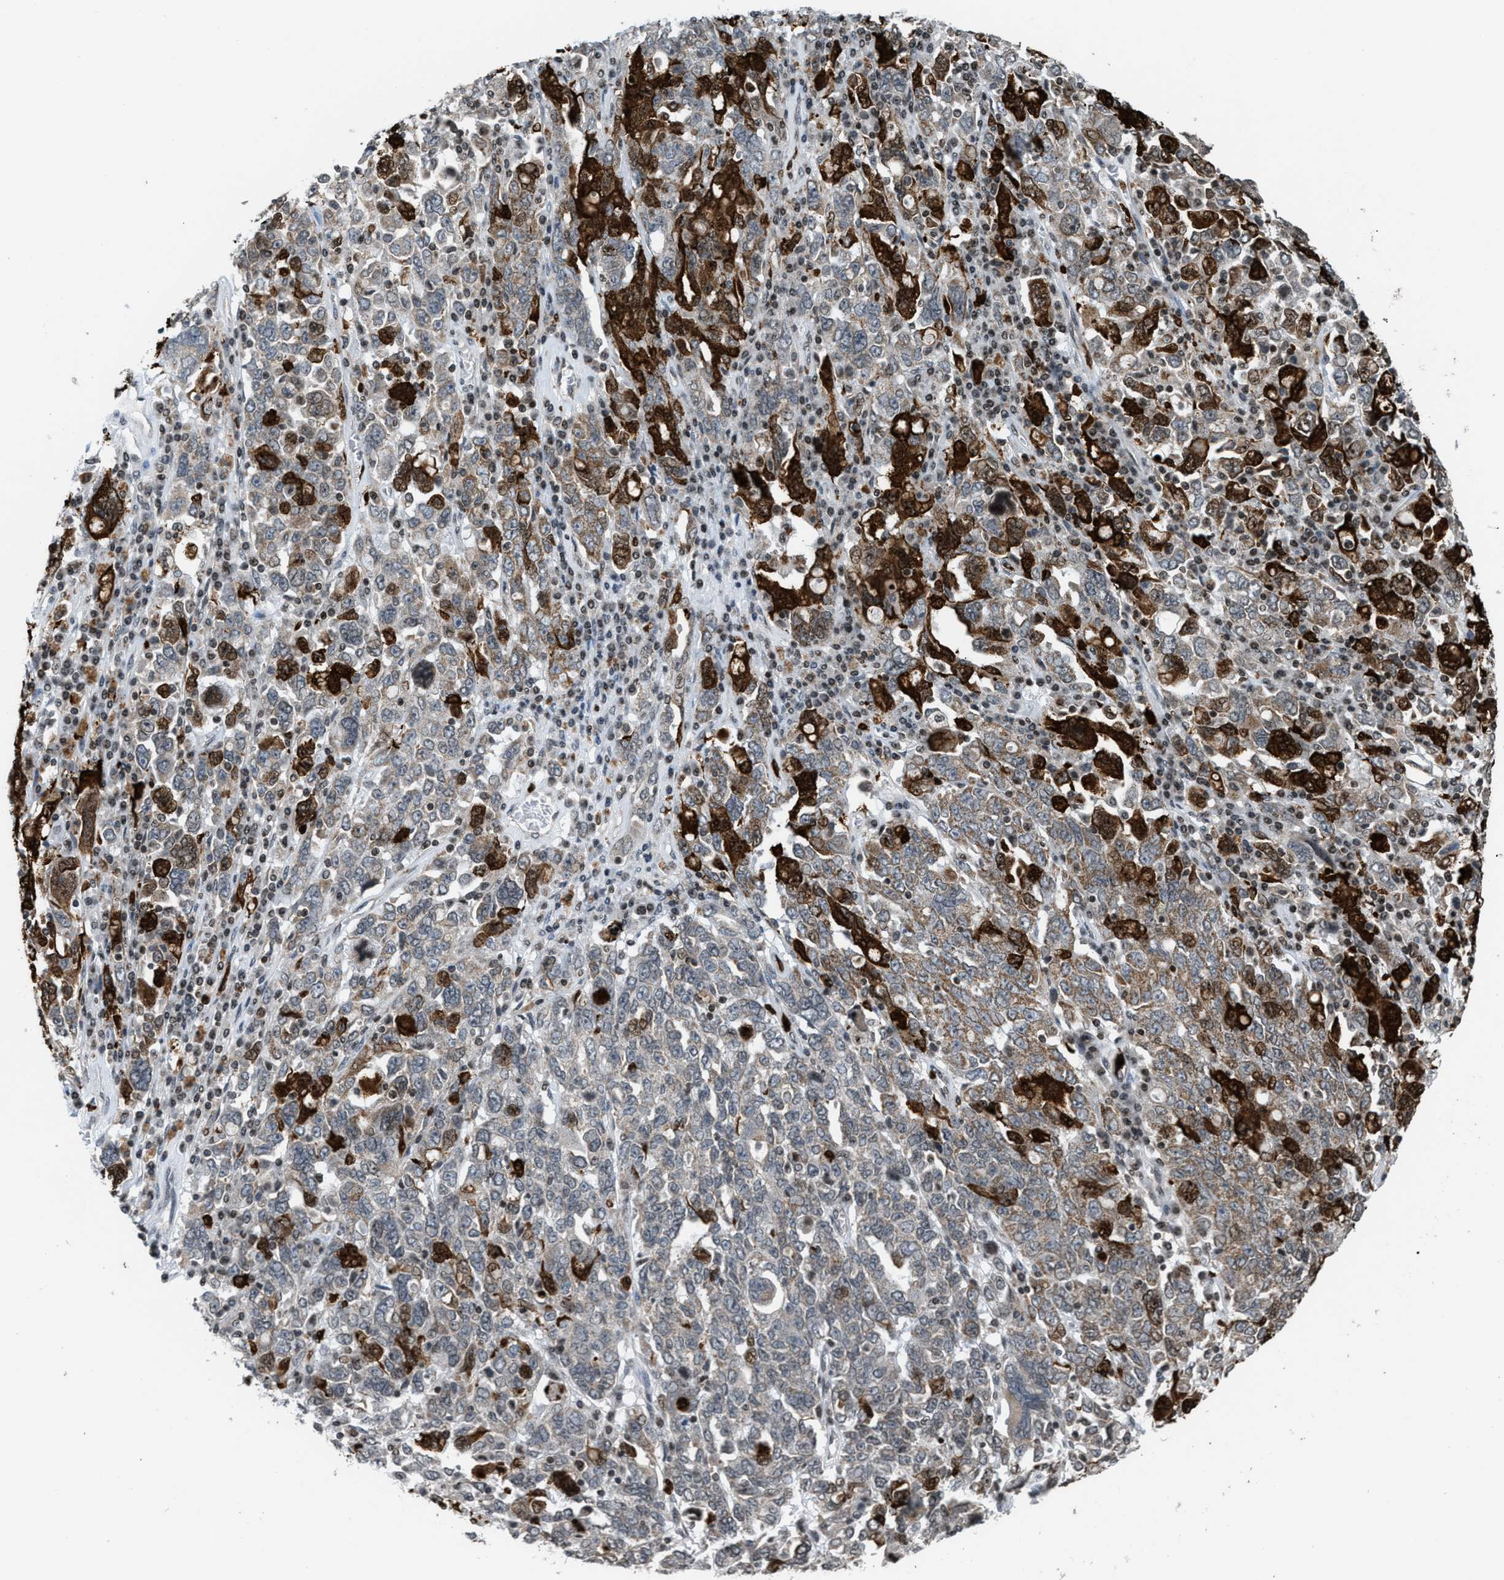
{"staining": {"intensity": "strong", "quantity": "<25%", "location": "cytoplasmic/membranous"}, "tissue": "ovarian cancer", "cell_type": "Tumor cells", "image_type": "cancer", "snomed": [{"axis": "morphology", "description": "Carcinoma, endometroid"}, {"axis": "topography", "description": "Ovary"}], "caption": "This micrograph demonstrates immunohistochemistry staining of human endometroid carcinoma (ovarian), with medium strong cytoplasmic/membranous staining in approximately <25% of tumor cells.", "gene": "PRUNE2", "patient": {"sex": "female", "age": 62}}